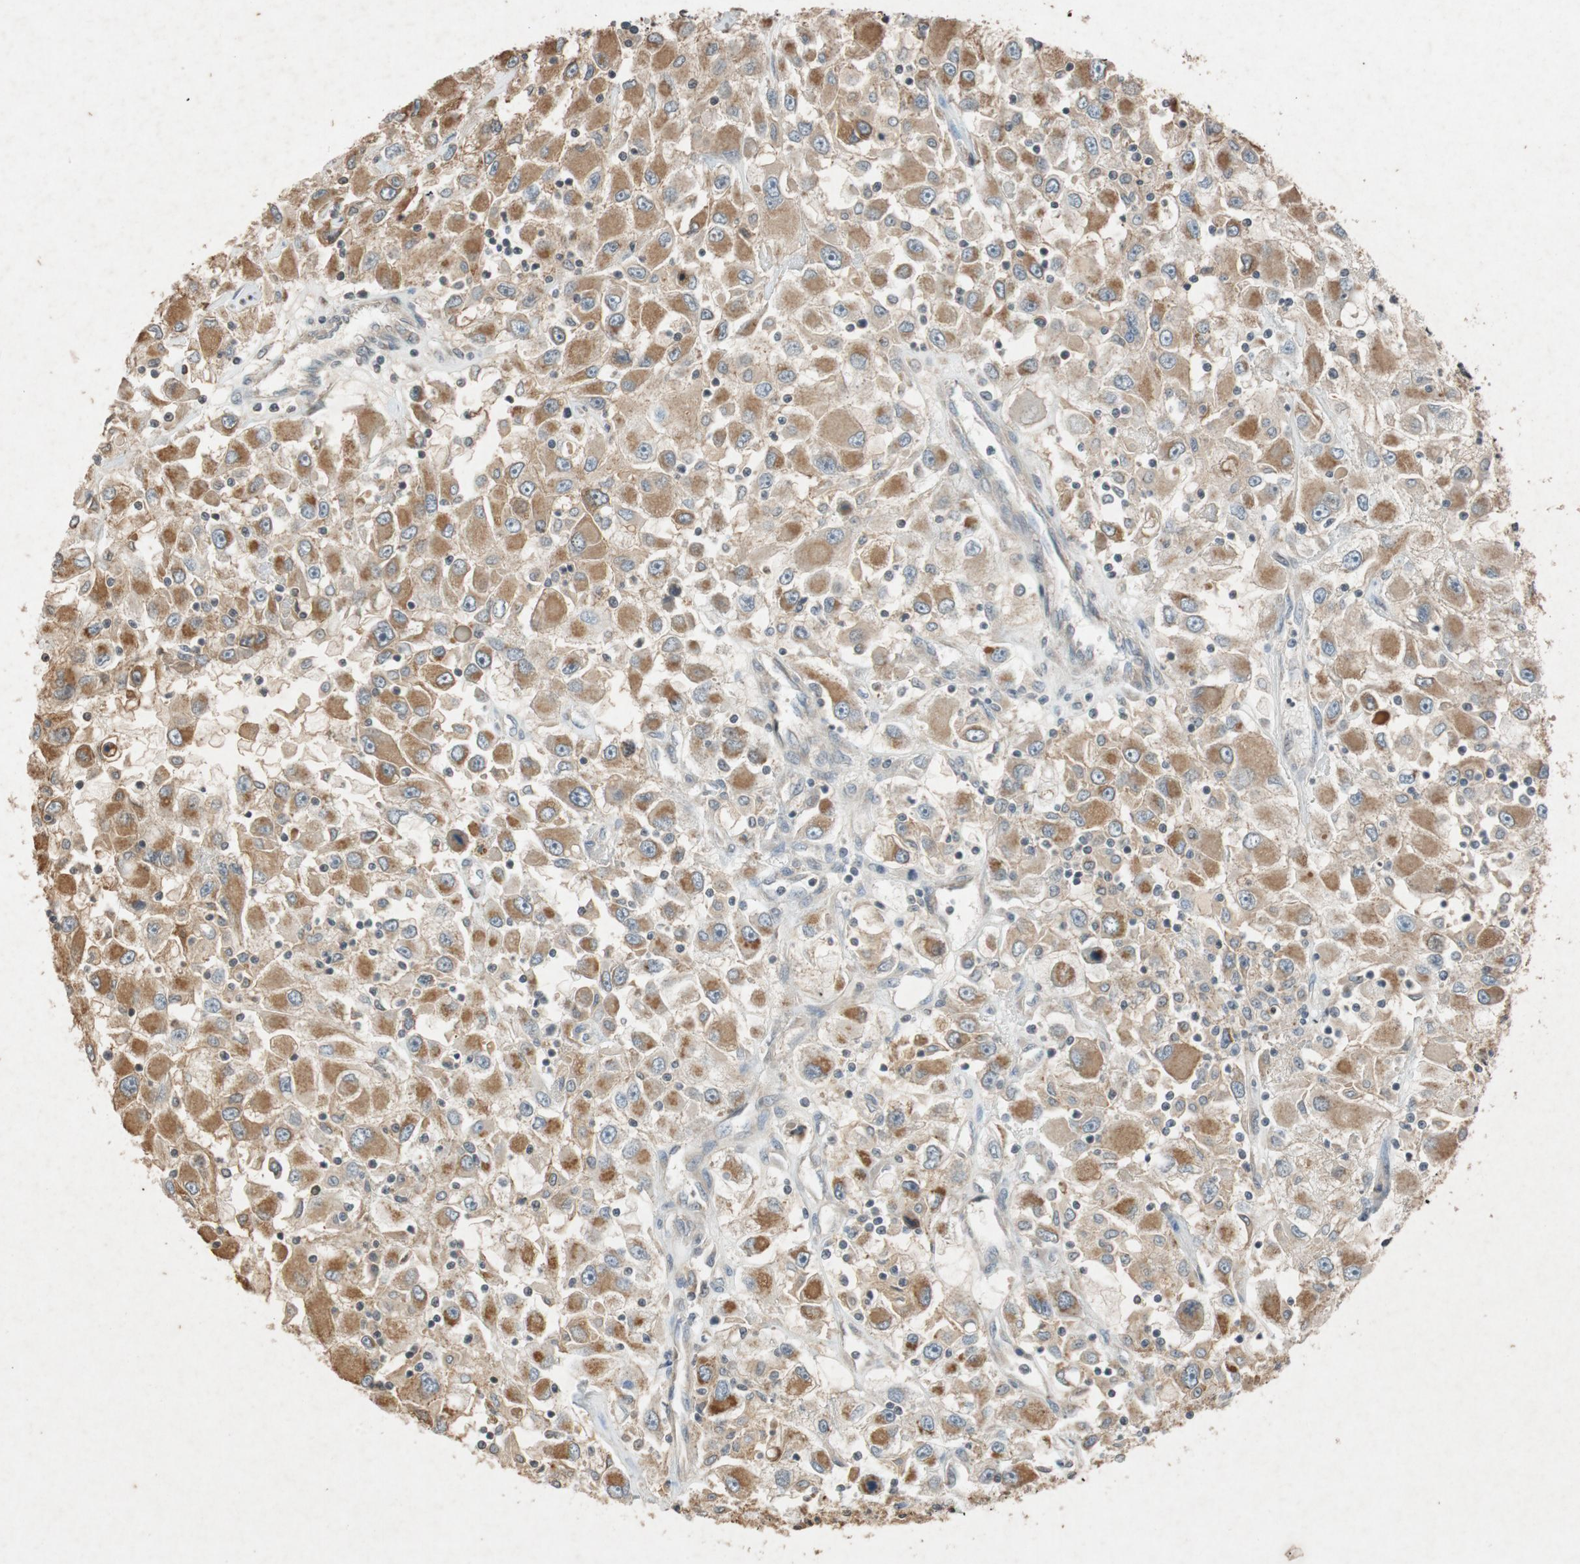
{"staining": {"intensity": "moderate", "quantity": ">75%", "location": "cytoplasmic/membranous"}, "tissue": "renal cancer", "cell_type": "Tumor cells", "image_type": "cancer", "snomed": [{"axis": "morphology", "description": "Adenocarcinoma, NOS"}, {"axis": "topography", "description": "Kidney"}], "caption": "This photomicrograph exhibits immunohistochemistry (IHC) staining of renal adenocarcinoma, with medium moderate cytoplasmic/membranous positivity in approximately >75% of tumor cells.", "gene": "ATP2C1", "patient": {"sex": "female", "age": 52}}